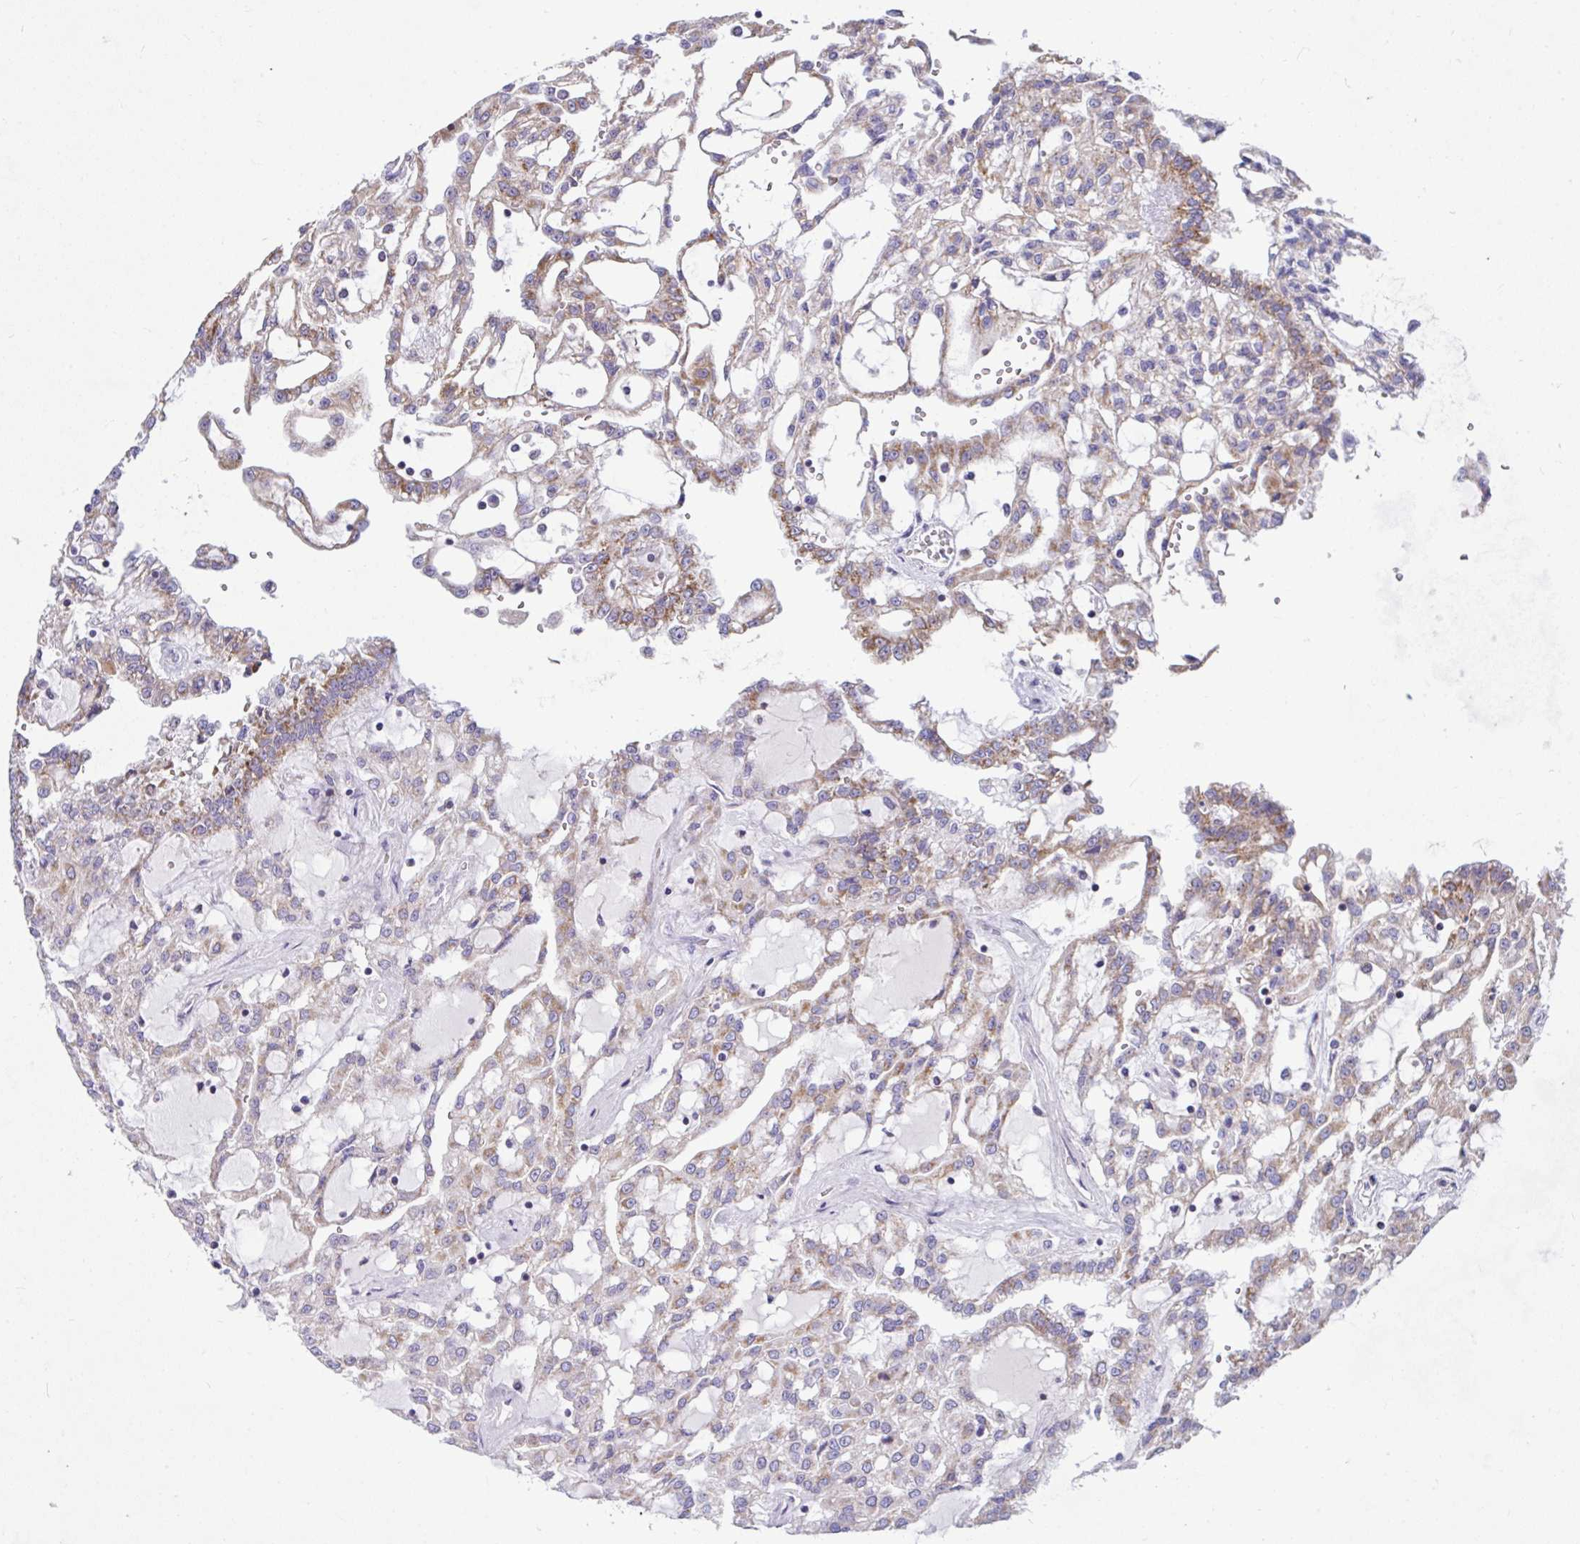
{"staining": {"intensity": "weak", "quantity": ">75%", "location": "cytoplasmic/membranous"}, "tissue": "renal cancer", "cell_type": "Tumor cells", "image_type": "cancer", "snomed": [{"axis": "morphology", "description": "Adenocarcinoma, NOS"}, {"axis": "topography", "description": "Kidney"}], "caption": "Brown immunohistochemical staining in renal cancer demonstrates weak cytoplasmic/membranous expression in about >75% of tumor cells.", "gene": "CEP63", "patient": {"sex": "male", "age": 63}}